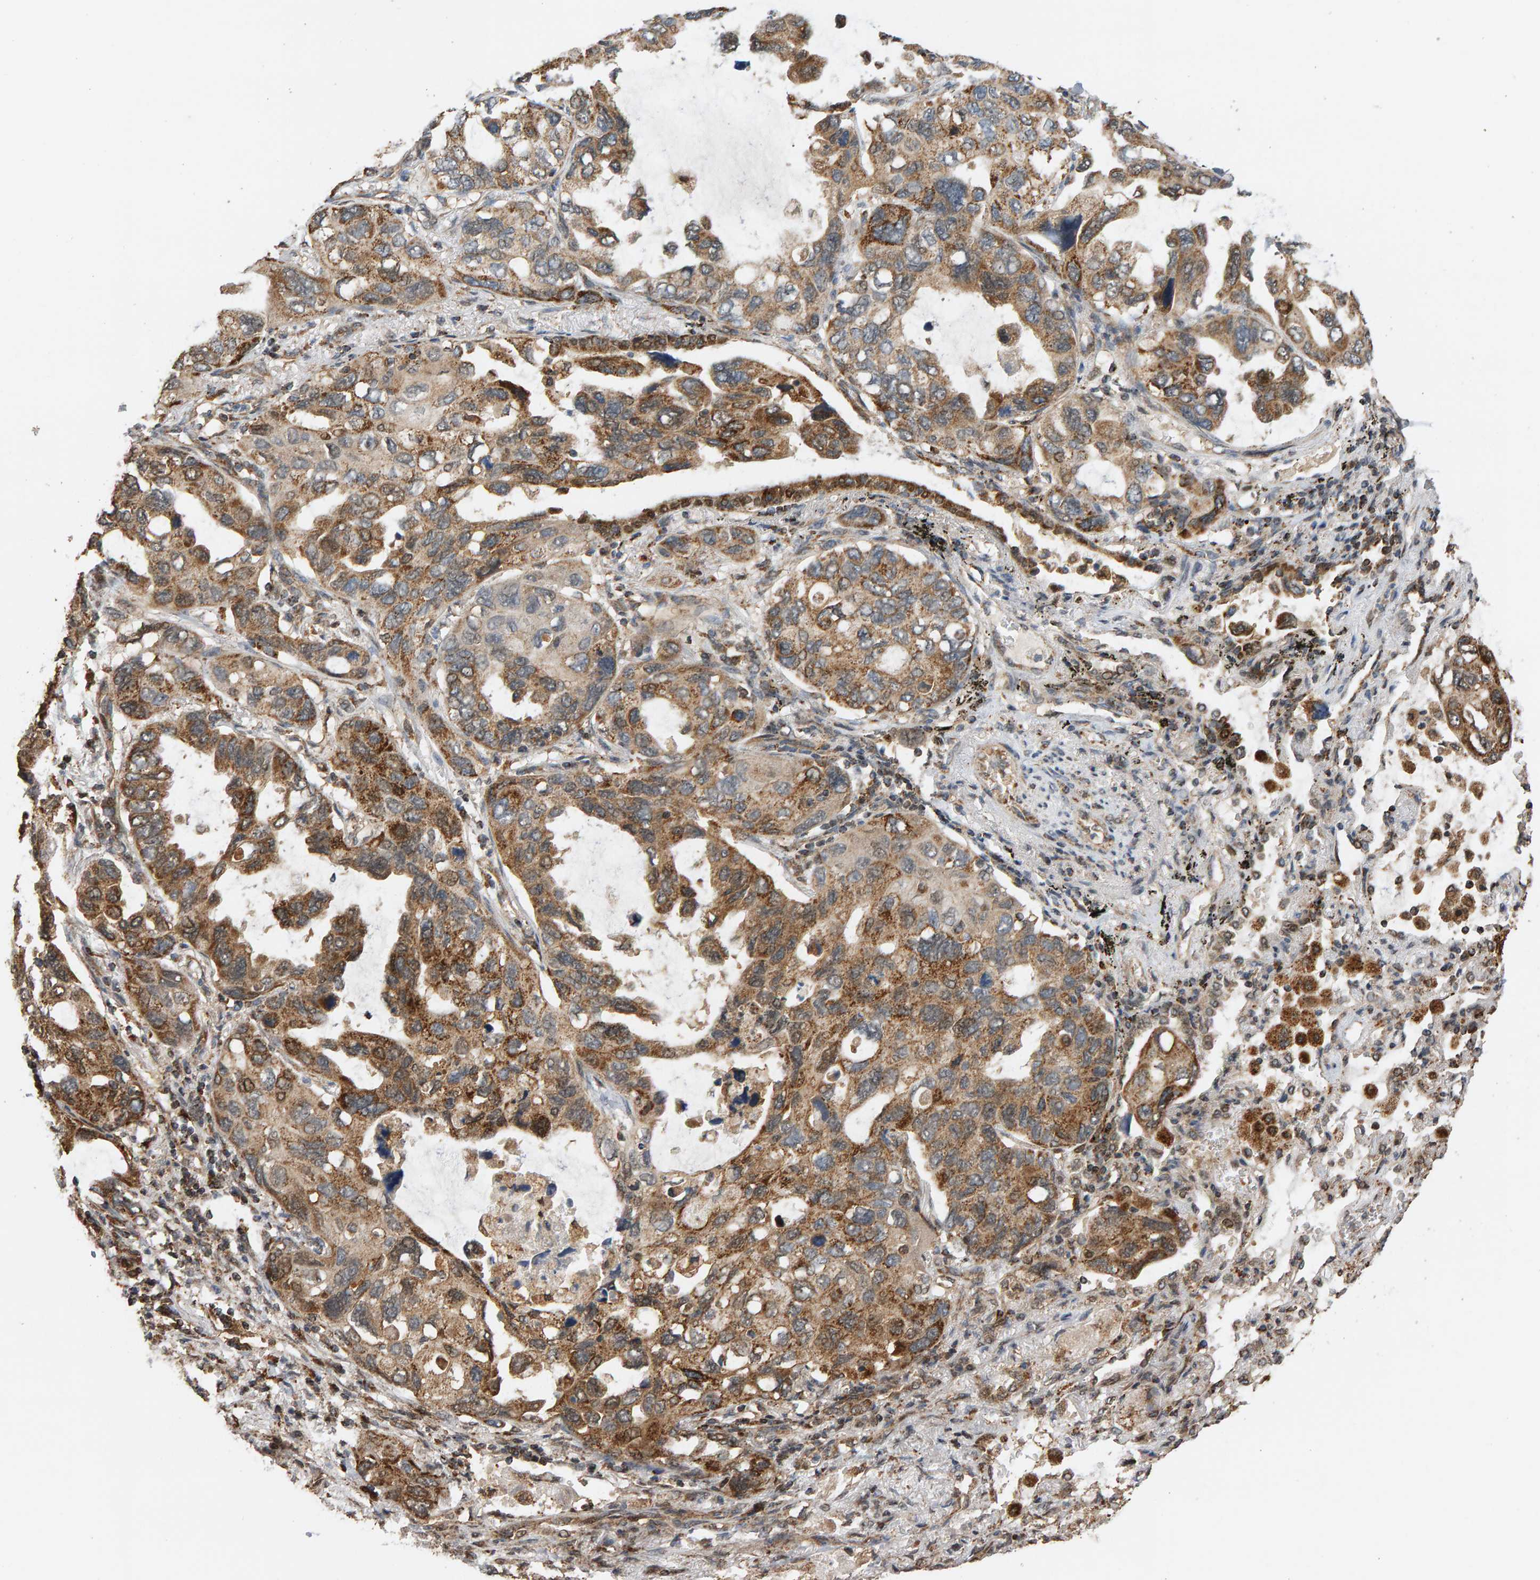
{"staining": {"intensity": "moderate", "quantity": ">75%", "location": "cytoplasmic/membranous"}, "tissue": "lung cancer", "cell_type": "Tumor cells", "image_type": "cancer", "snomed": [{"axis": "morphology", "description": "Squamous cell carcinoma, NOS"}, {"axis": "topography", "description": "Lung"}], "caption": "Tumor cells display medium levels of moderate cytoplasmic/membranous staining in about >75% of cells in human lung cancer (squamous cell carcinoma). (brown staining indicates protein expression, while blue staining denotes nuclei).", "gene": "GSTK1", "patient": {"sex": "female", "age": 73}}